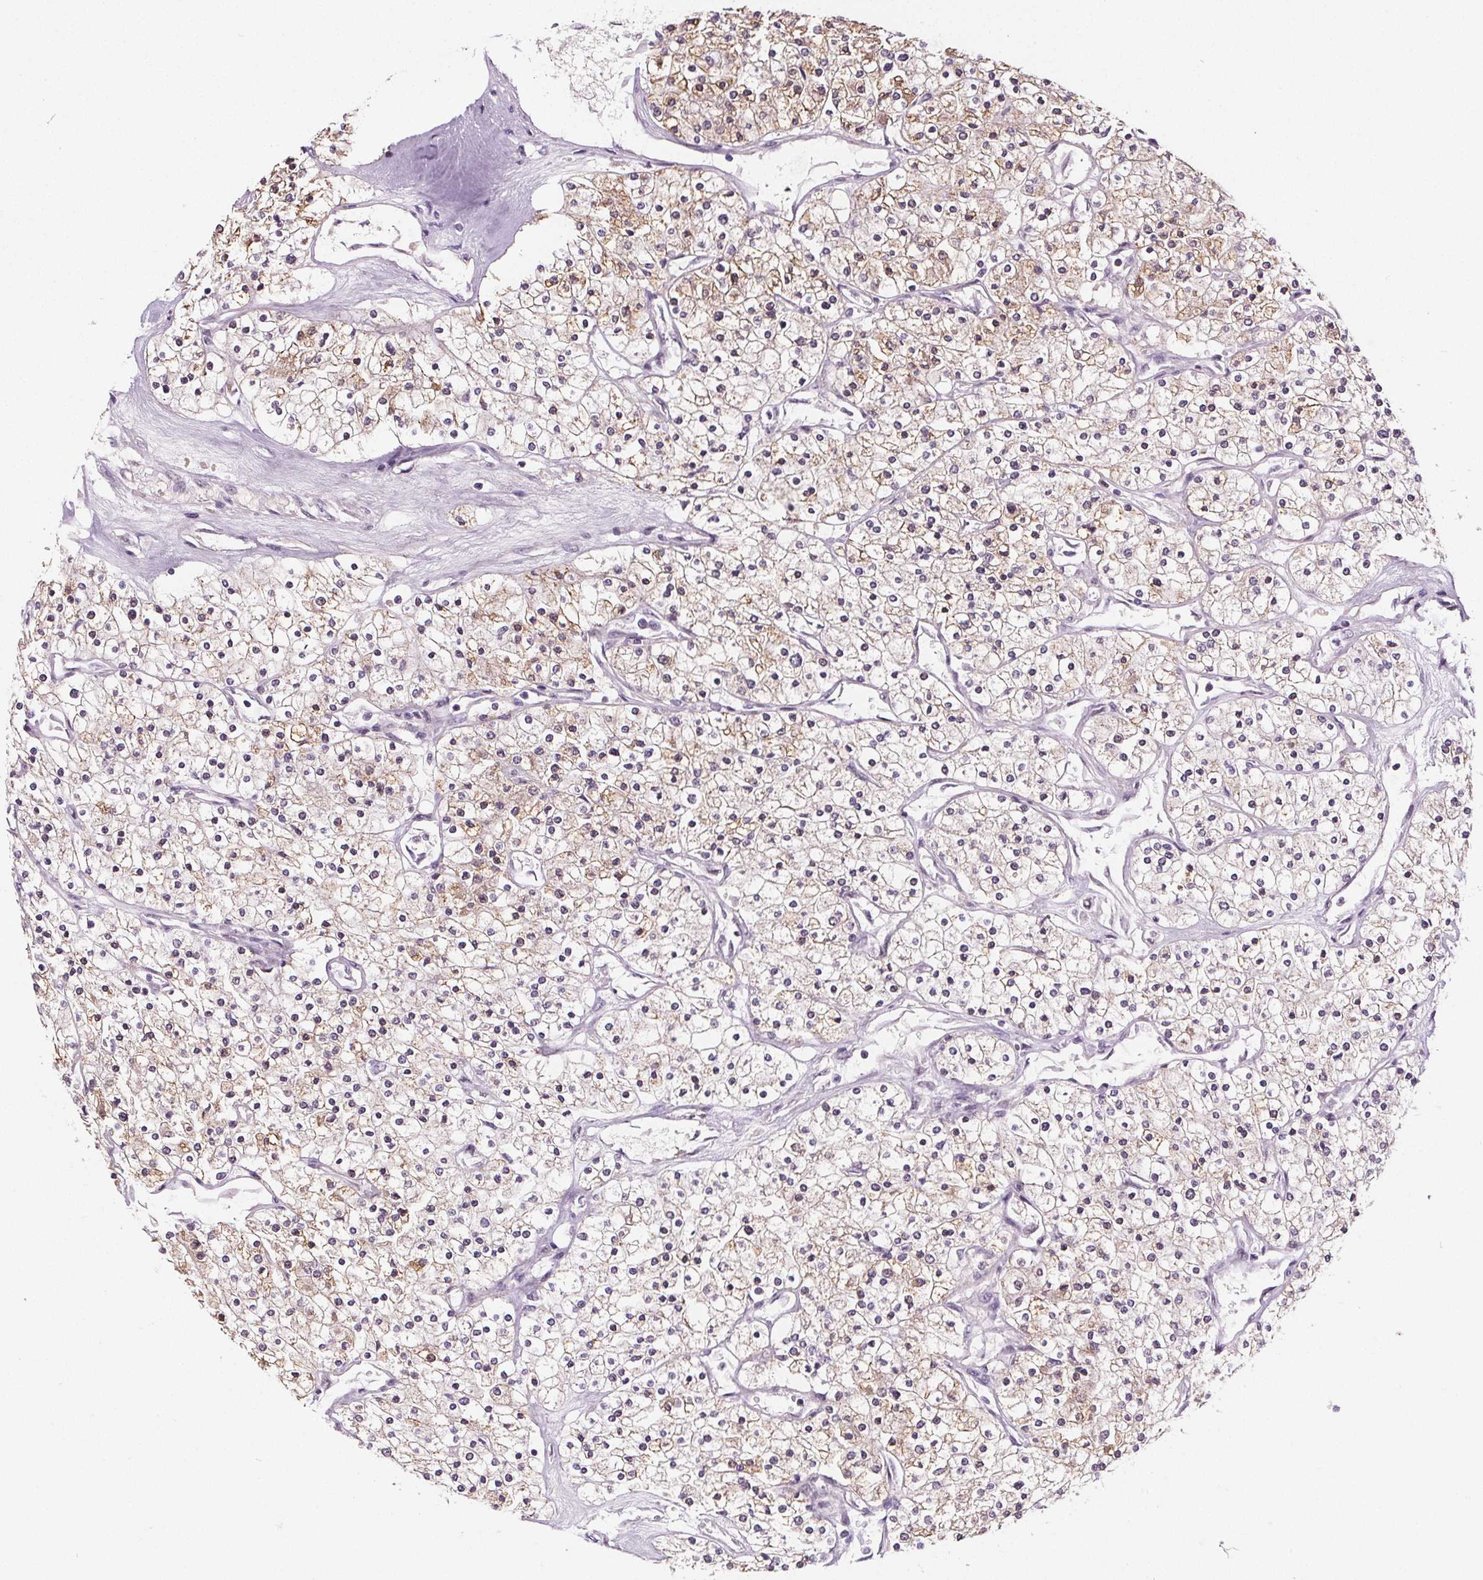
{"staining": {"intensity": "weak", "quantity": "25%-75%", "location": "cytoplasmic/membranous"}, "tissue": "renal cancer", "cell_type": "Tumor cells", "image_type": "cancer", "snomed": [{"axis": "morphology", "description": "Adenocarcinoma, NOS"}, {"axis": "topography", "description": "Kidney"}], "caption": "This photomicrograph reveals immunohistochemistry (IHC) staining of human renal cancer (adenocarcinoma), with low weak cytoplasmic/membranous positivity in approximately 25%-75% of tumor cells.", "gene": "SUCLA2", "patient": {"sex": "male", "age": 80}}